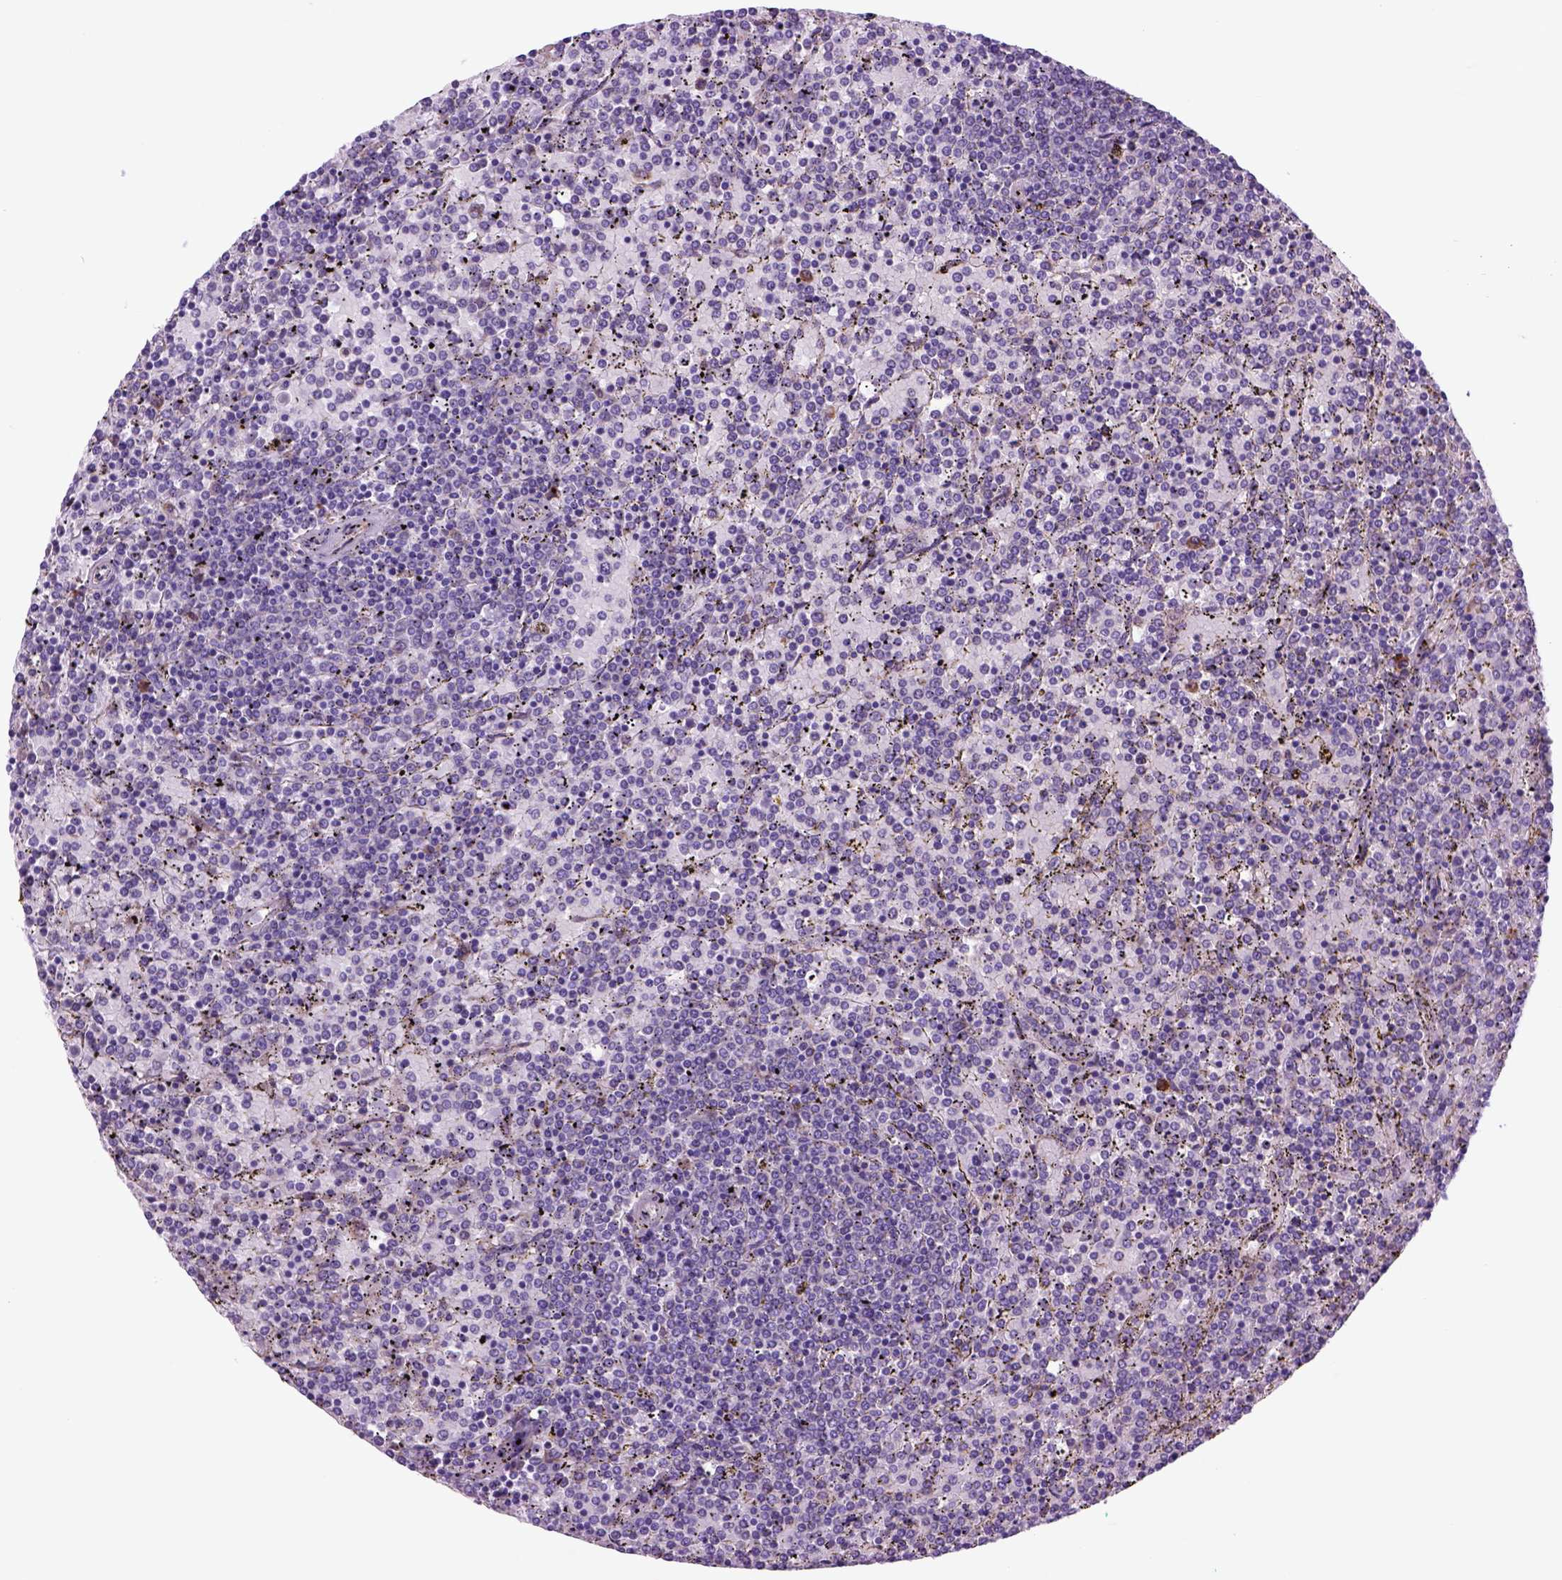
{"staining": {"intensity": "negative", "quantity": "none", "location": "none"}, "tissue": "lymphoma", "cell_type": "Tumor cells", "image_type": "cancer", "snomed": [{"axis": "morphology", "description": "Malignant lymphoma, non-Hodgkin's type, Low grade"}, {"axis": "topography", "description": "Spleen"}], "caption": "An IHC histopathology image of malignant lymphoma, non-Hodgkin's type (low-grade) is shown. There is no staining in tumor cells of malignant lymphoma, non-Hodgkin's type (low-grade). (Stains: DAB (3,3'-diaminobenzidine) immunohistochemistry with hematoxylin counter stain, Microscopy: brightfield microscopy at high magnification).", "gene": "PIAS3", "patient": {"sex": "female", "age": 77}}